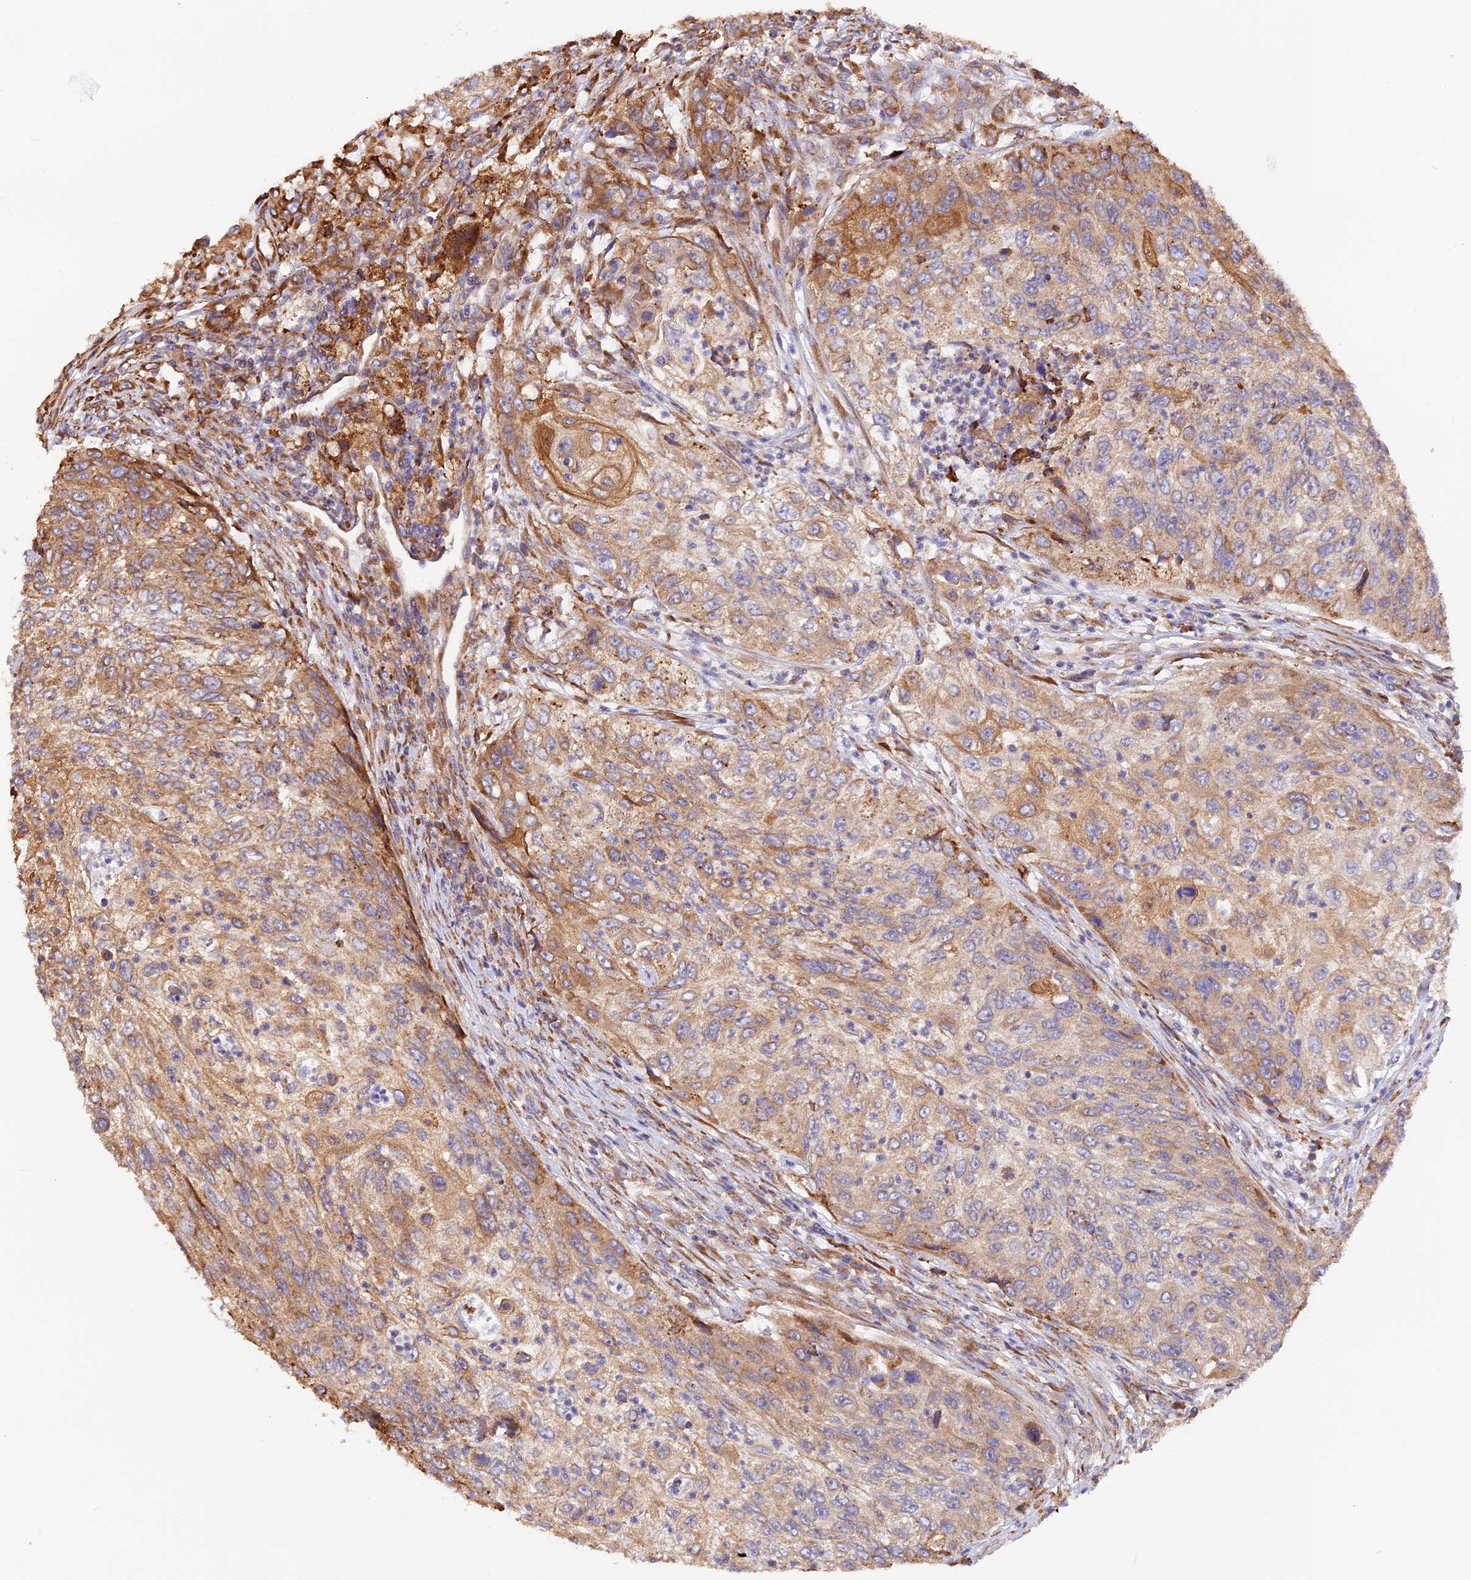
{"staining": {"intensity": "moderate", "quantity": ">75%", "location": "cytoplasmic/membranous"}, "tissue": "urothelial cancer", "cell_type": "Tumor cells", "image_type": "cancer", "snomed": [{"axis": "morphology", "description": "Urothelial carcinoma, High grade"}, {"axis": "topography", "description": "Urinary bladder"}], "caption": "DAB immunohistochemical staining of urothelial cancer reveals moderate cytoplasmic/membranous protein positivity in approximately >75% of tumor cells.", "gene": "RPL5", "patient": {"sex": "female", "age": 60}}